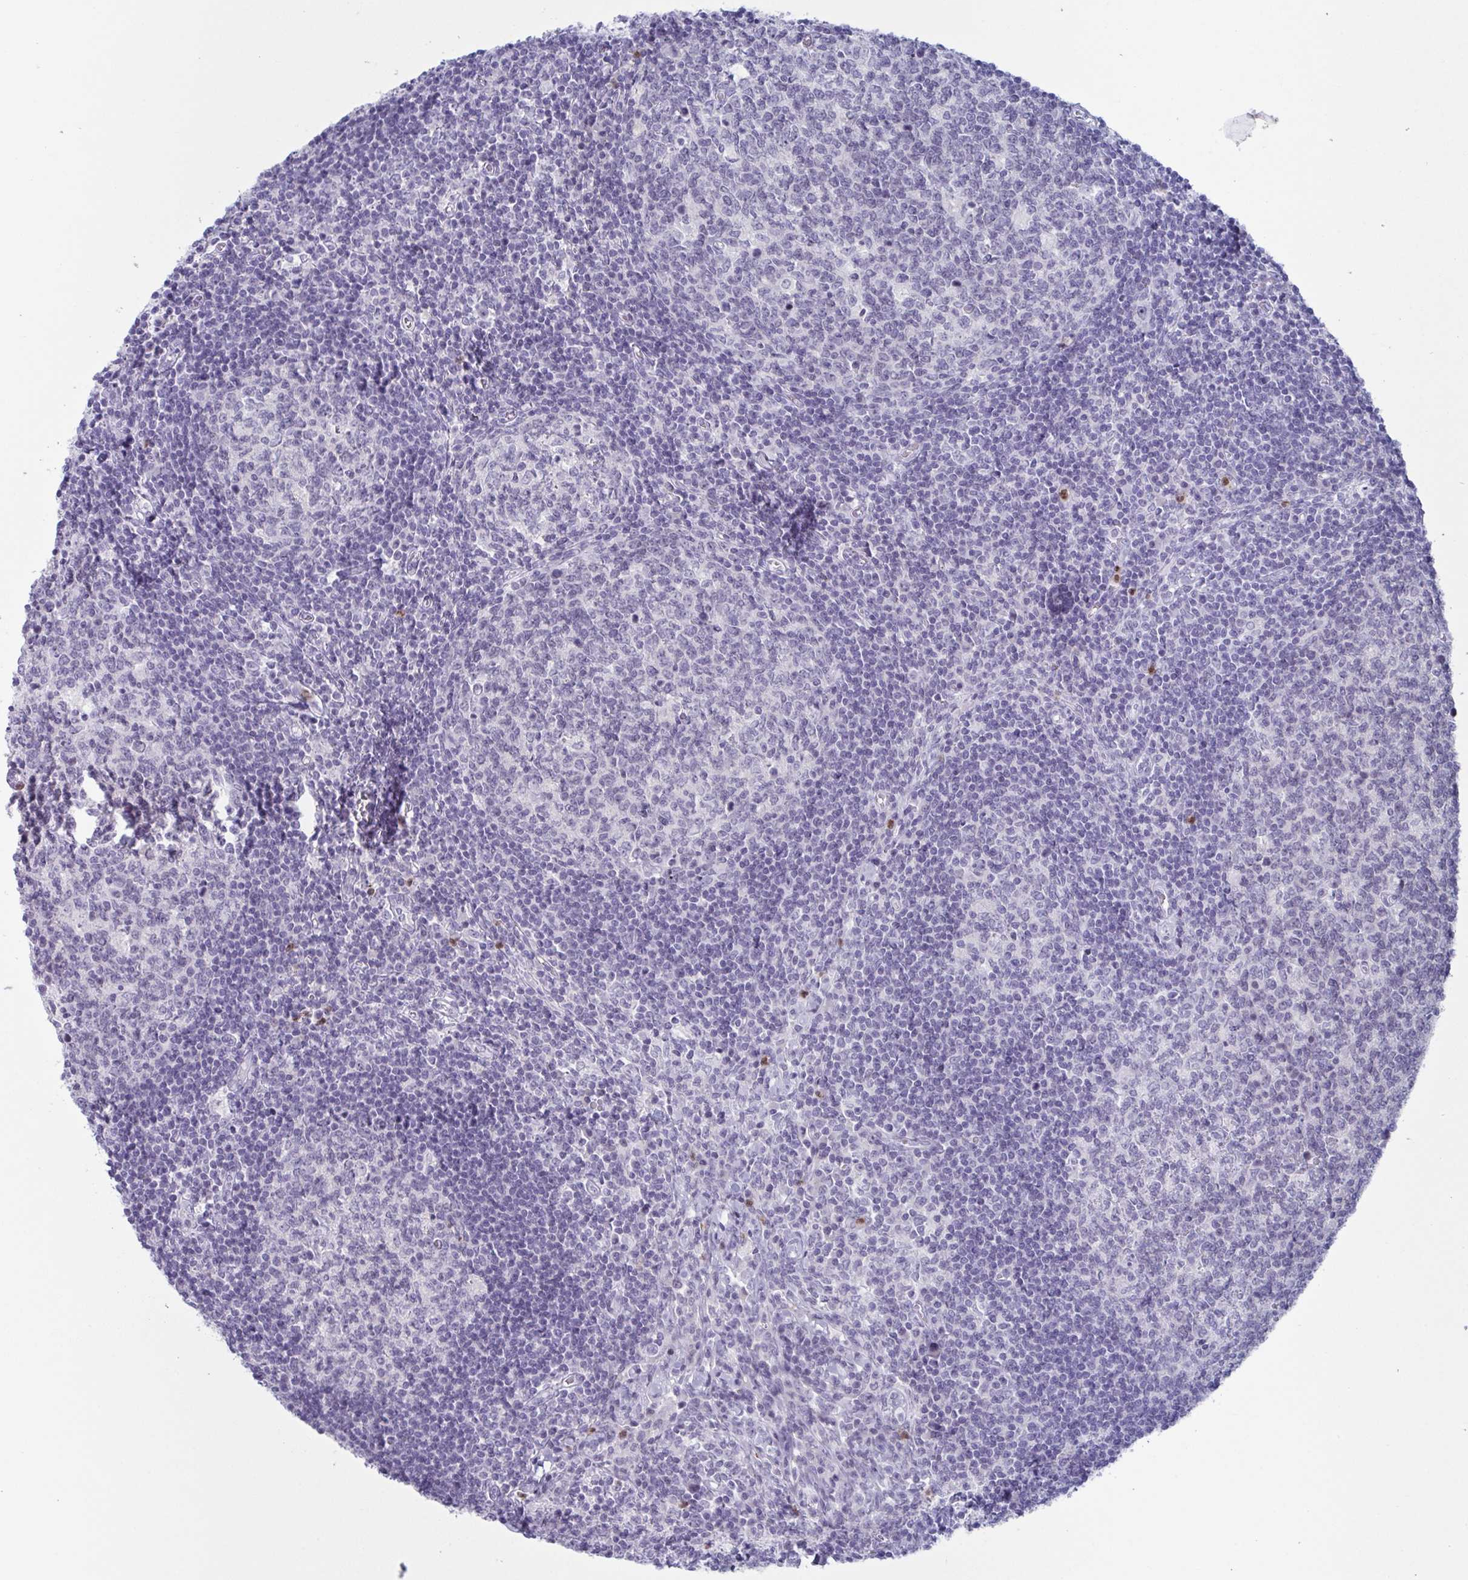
{"staining": {"intensity": "negative", "quantity": "none", "location": "none"}, "tissue": "lymph node", "cell_type": "Germinal center cells", "image_type": "normal", "snomed": [{"axis": "morphology", "description": "Normal tissue, NOS"}, {"axis": "topography", "description": "Lymph node"}], "caption": "Immunohistochemical staining of normal human lymph node displays no significant staining in germinal center cells.", "gene": "CYP4F11", "patient": {"sex": "male", "age": 67}}